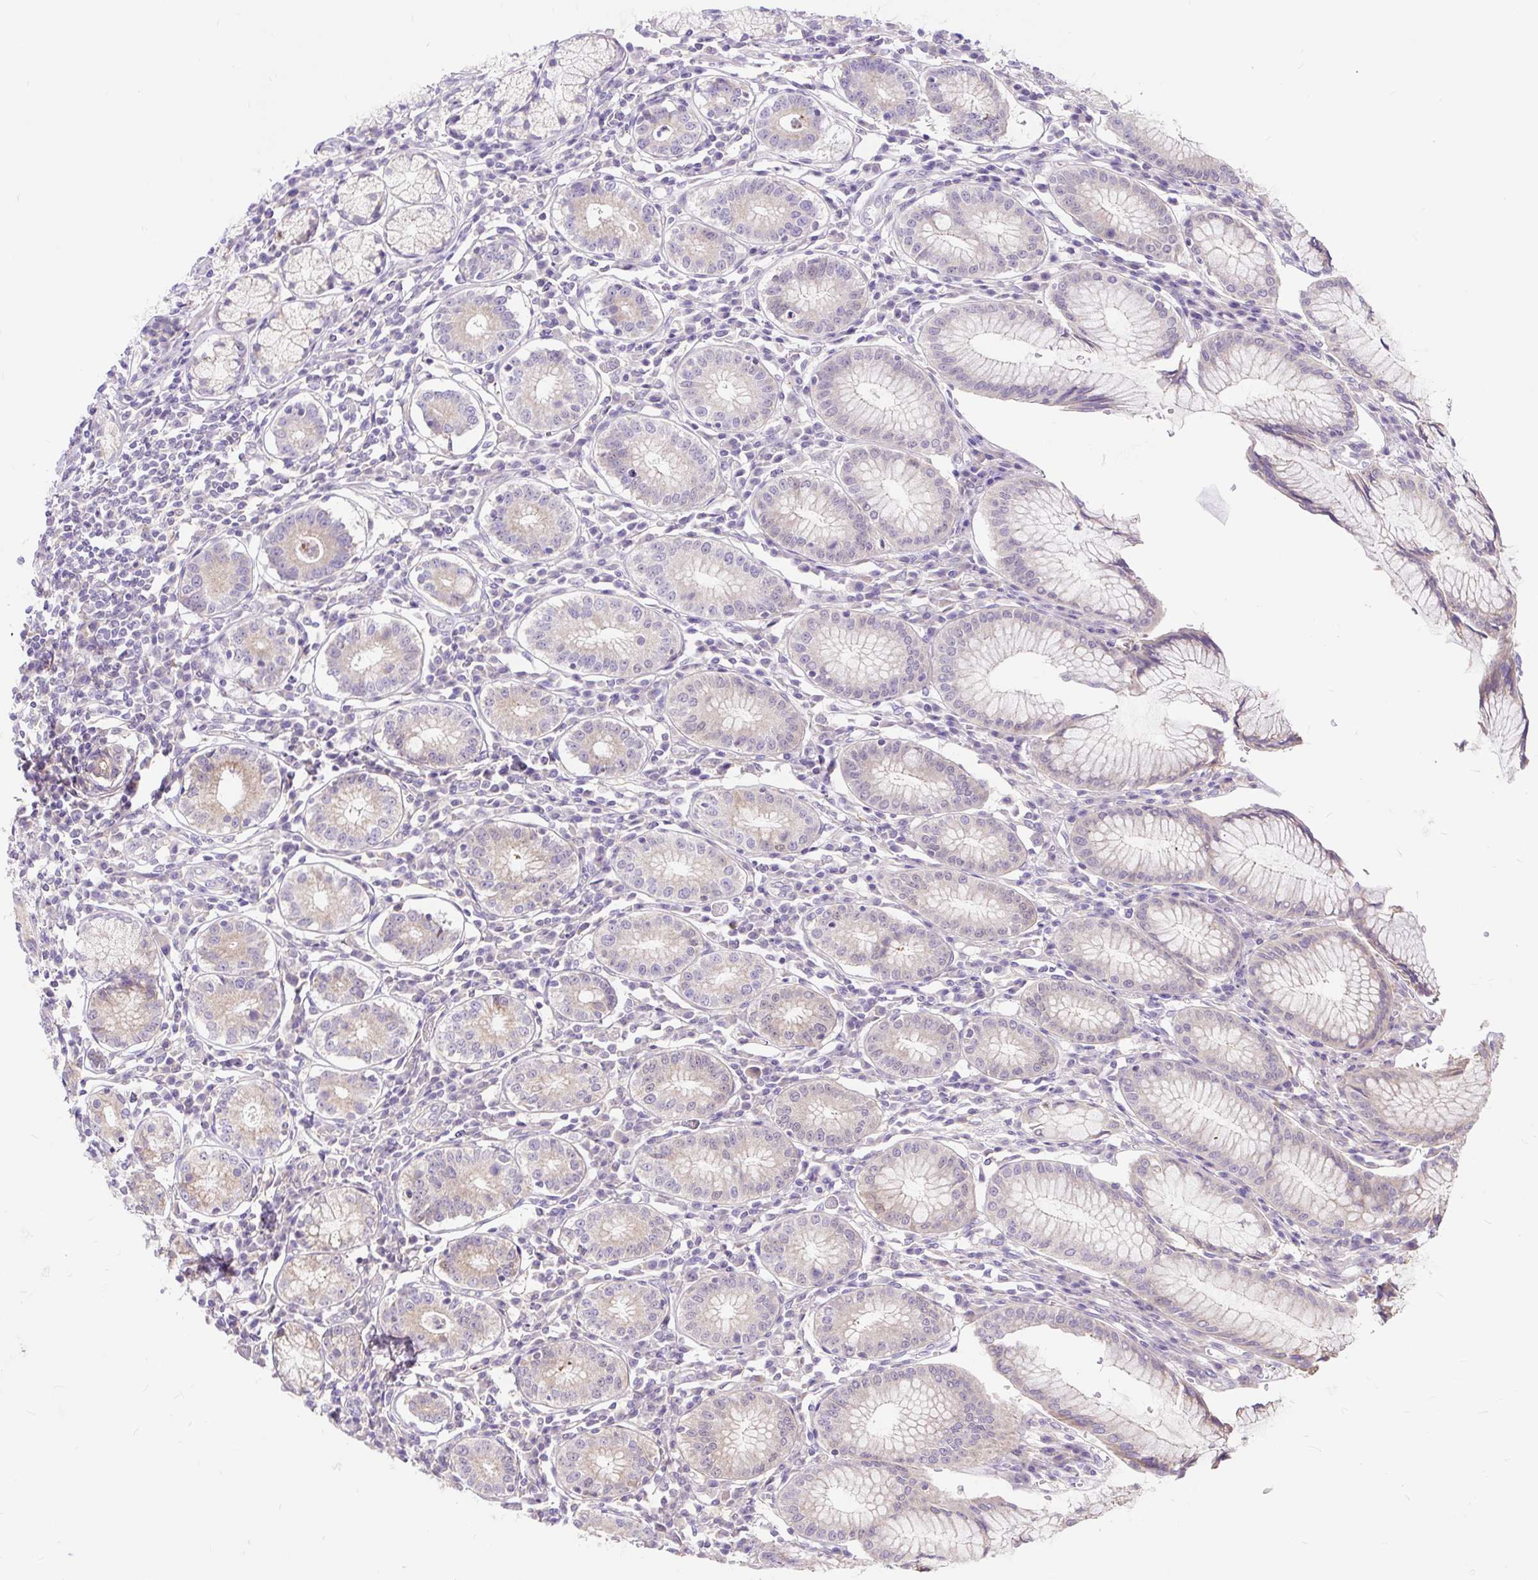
{"staining": {"intensity": "moderate", "quantity": "25%-75%", "location": "cytoplasmic/membranous"}, "tissue": "stomach", "cell_type": "Glandular cells", "image_type": "normal", "snomed": [{"axis": "morphology", "description": "Normal tissue, NOS"}, {"axis": "topography", "description": "Stomach"}], "caption": "A micrograph of human stomach stained for a protein demonstrates moderate cytoplasmic/membranous brown staining in glandular cells. The protein is shown in brown color, while the nuclei are stained blue.", "gene": "TRIAP1", "patient": {"sex": "male", "age": 55}}